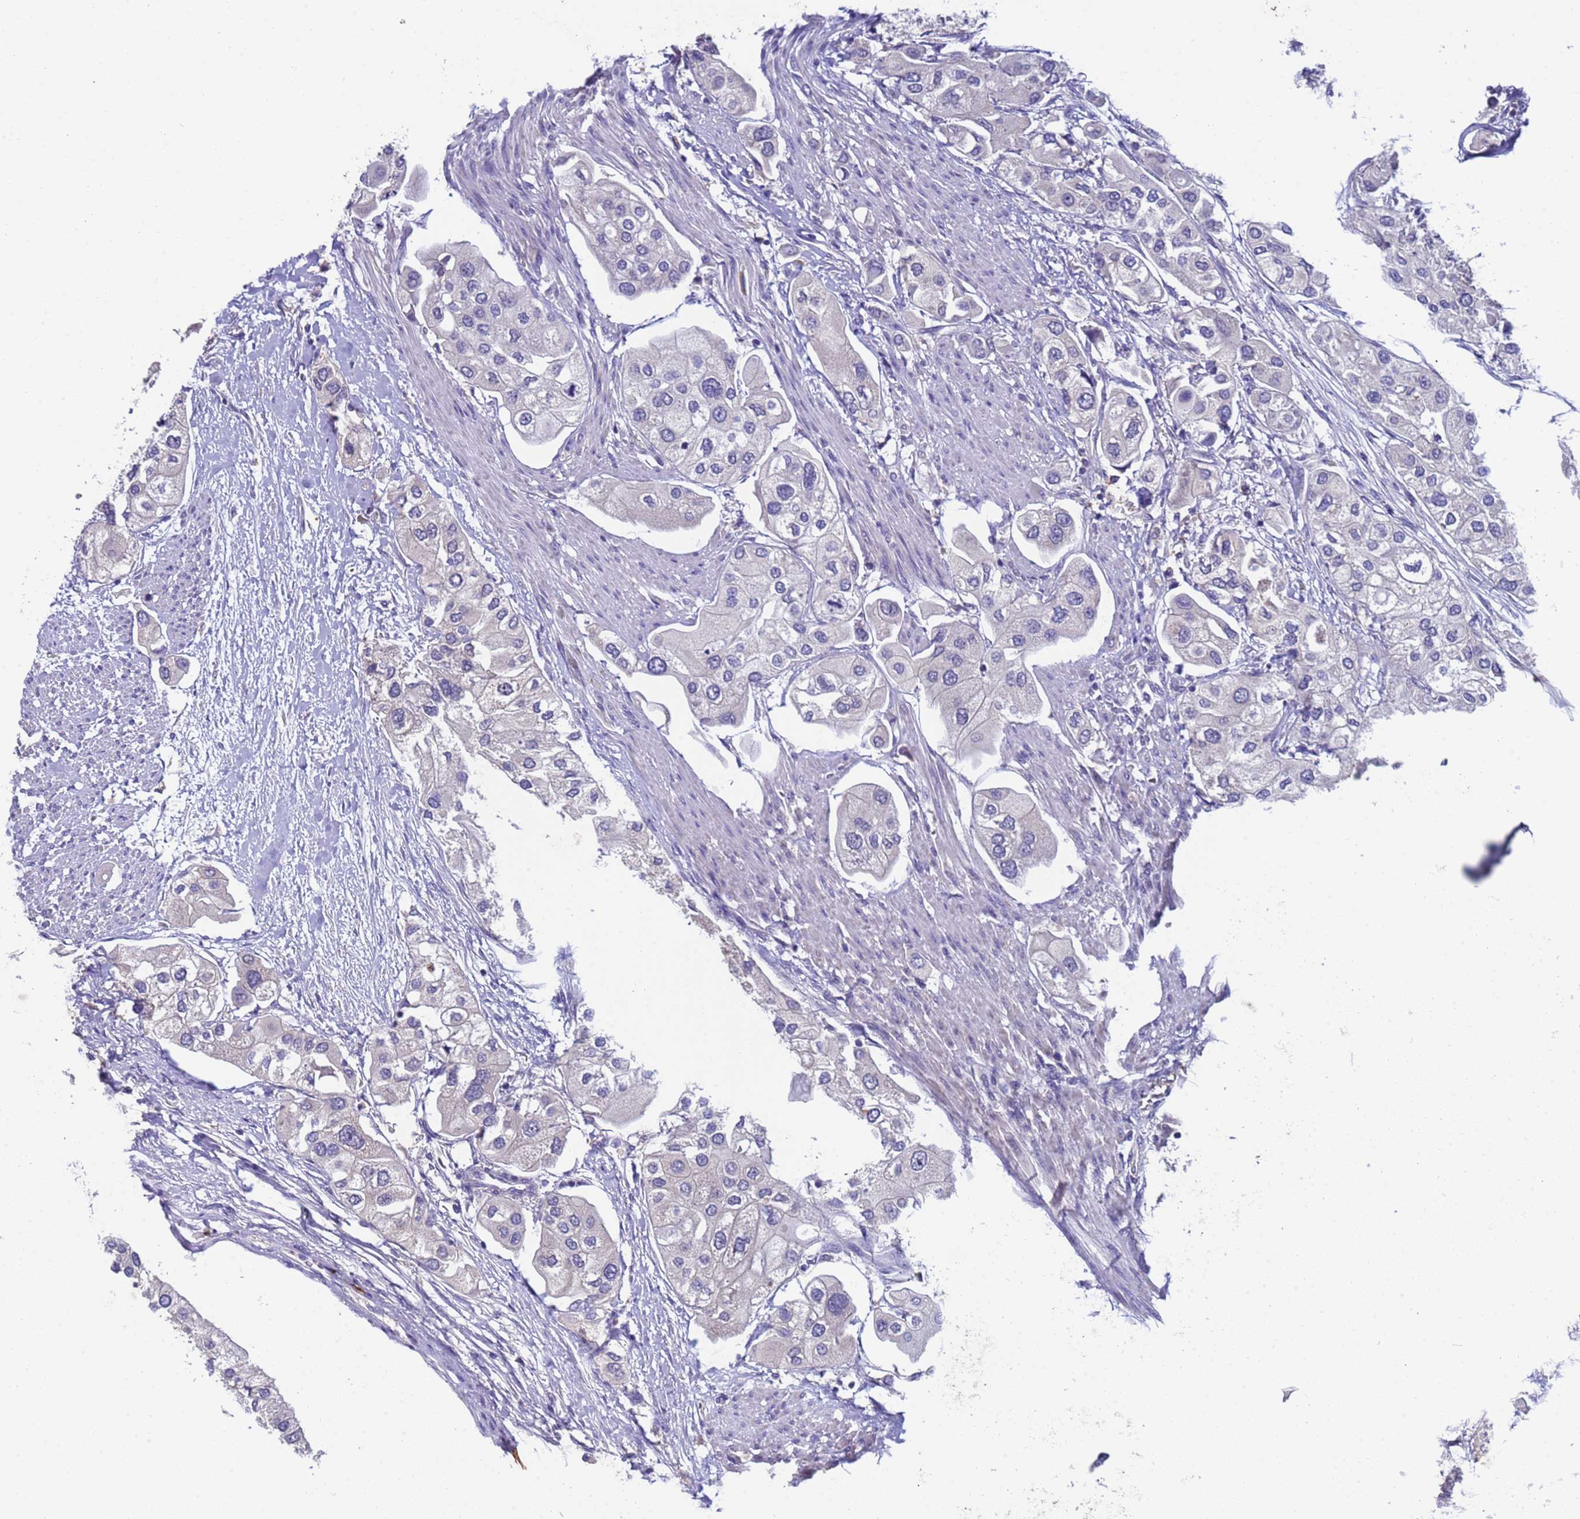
{"staining": {"intensity": "negative", "quantity": "none", "location": "none"}, "tissue": "urothelial cancer", "cell_type": "Tumor cells", "image_type": "cancer", "snomed": [{"axis": "morphology", "description": "Urothelial carcinoma, High grade"}, {"axis": "topography", "description": "Urinary bladder"}], "caption": "The immunohistochemistry (IHC) image has no significant staining in tumor cells of urothelial carcinoma (high-grade) tissue.", "gene": "ZNF248", "patient": {"sex": "male", "age": 64}}